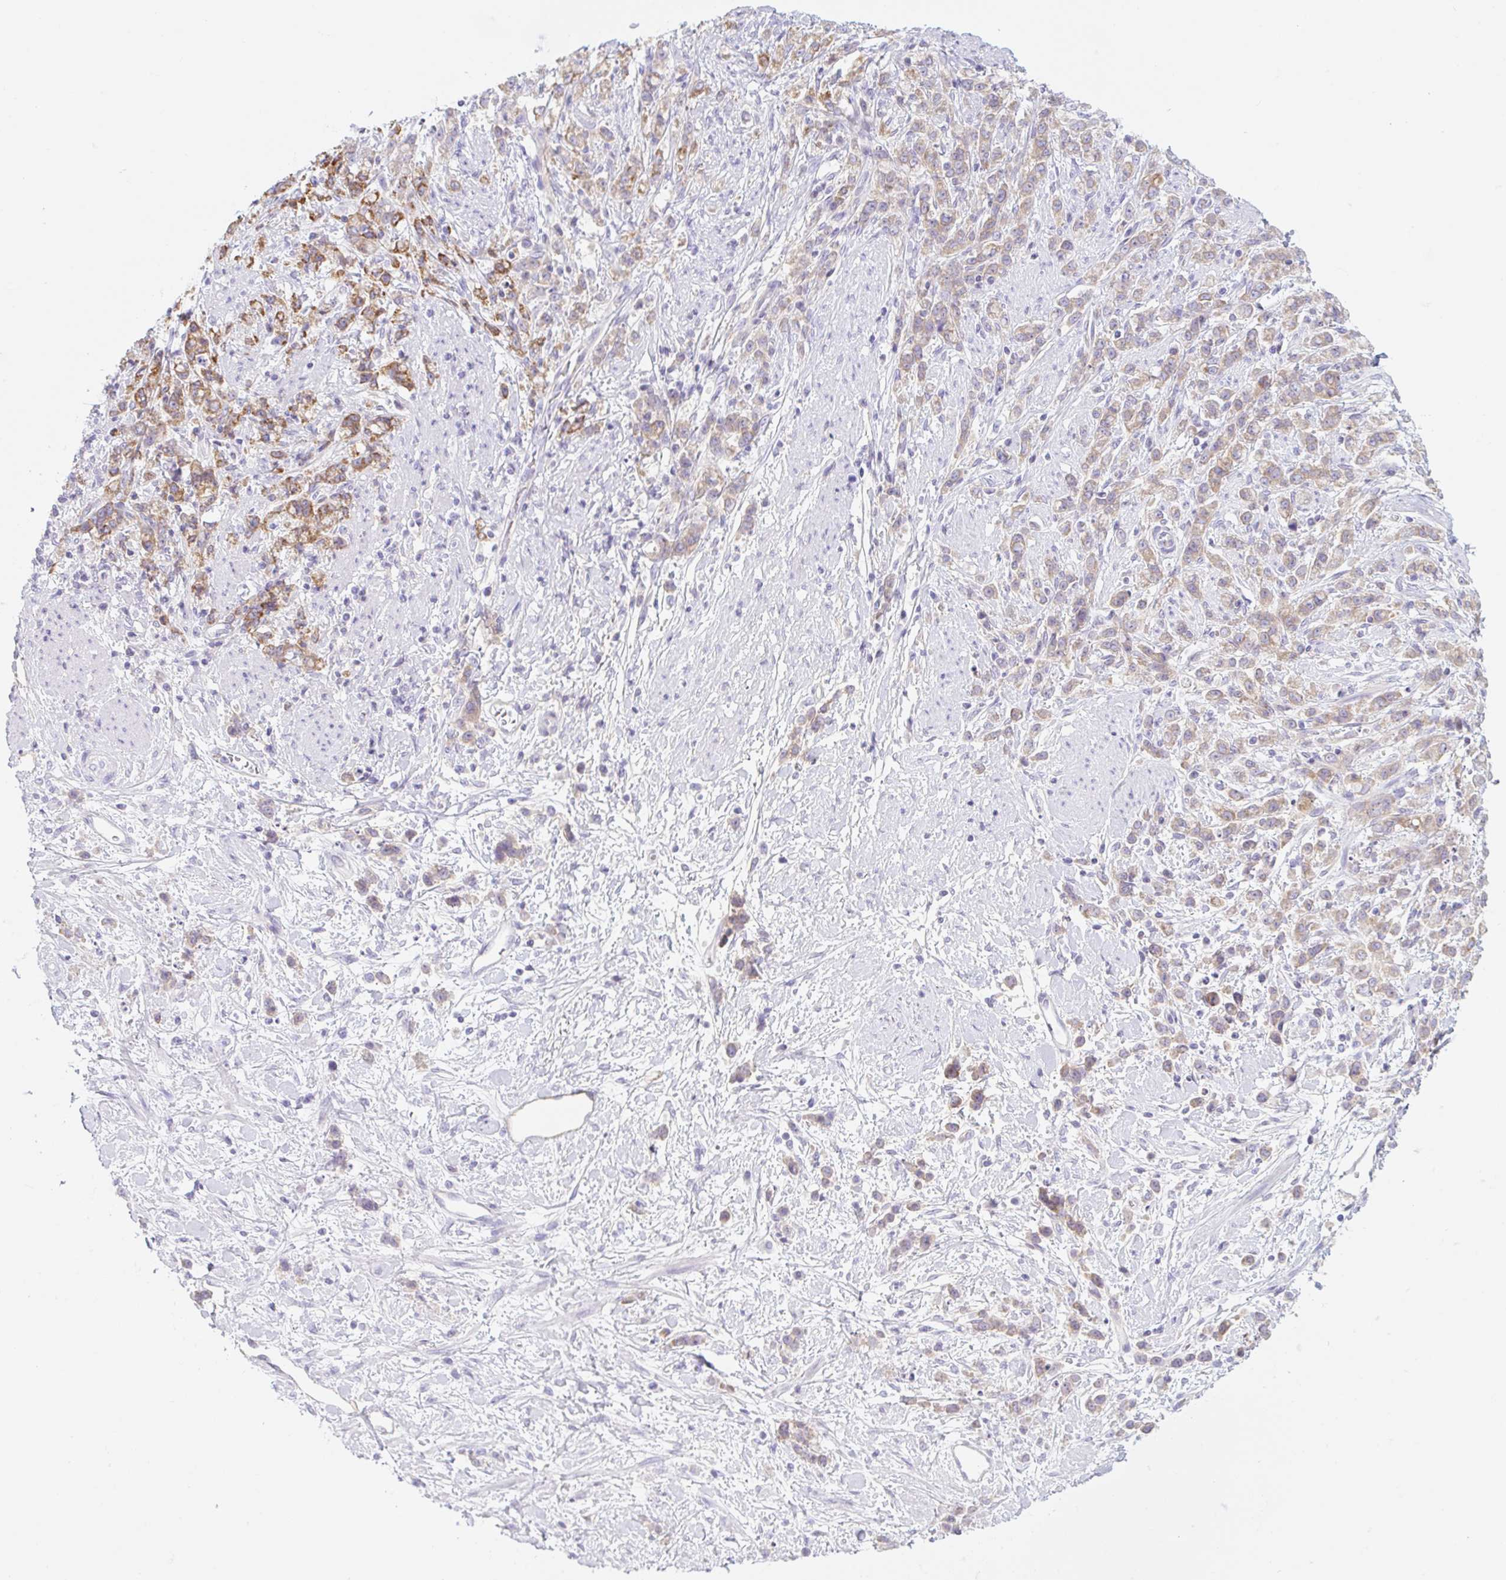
{"staining": {"intensity": "moderate", "quantity": "25%-75%", "location": "cytoplasmic/membranous"}, "tissue": "stomach cancer", "cell_type": "Tumor cells", "image_type": "cancer", "snomed": [{"axis": "morphology", "description": "Adenocarcinoma, NOS"}, {"axis": "topography", "description": "Stomach"}], "caption": "A micrograph showing moderate cytoplasmic/membranous positivity in approximately 25%-75% of tumor cells in stomach cancer, as visualized by brown immunohistochemical staining.", "gene": "LYVE1", "patient": {"sex": "female", "age": 60}}